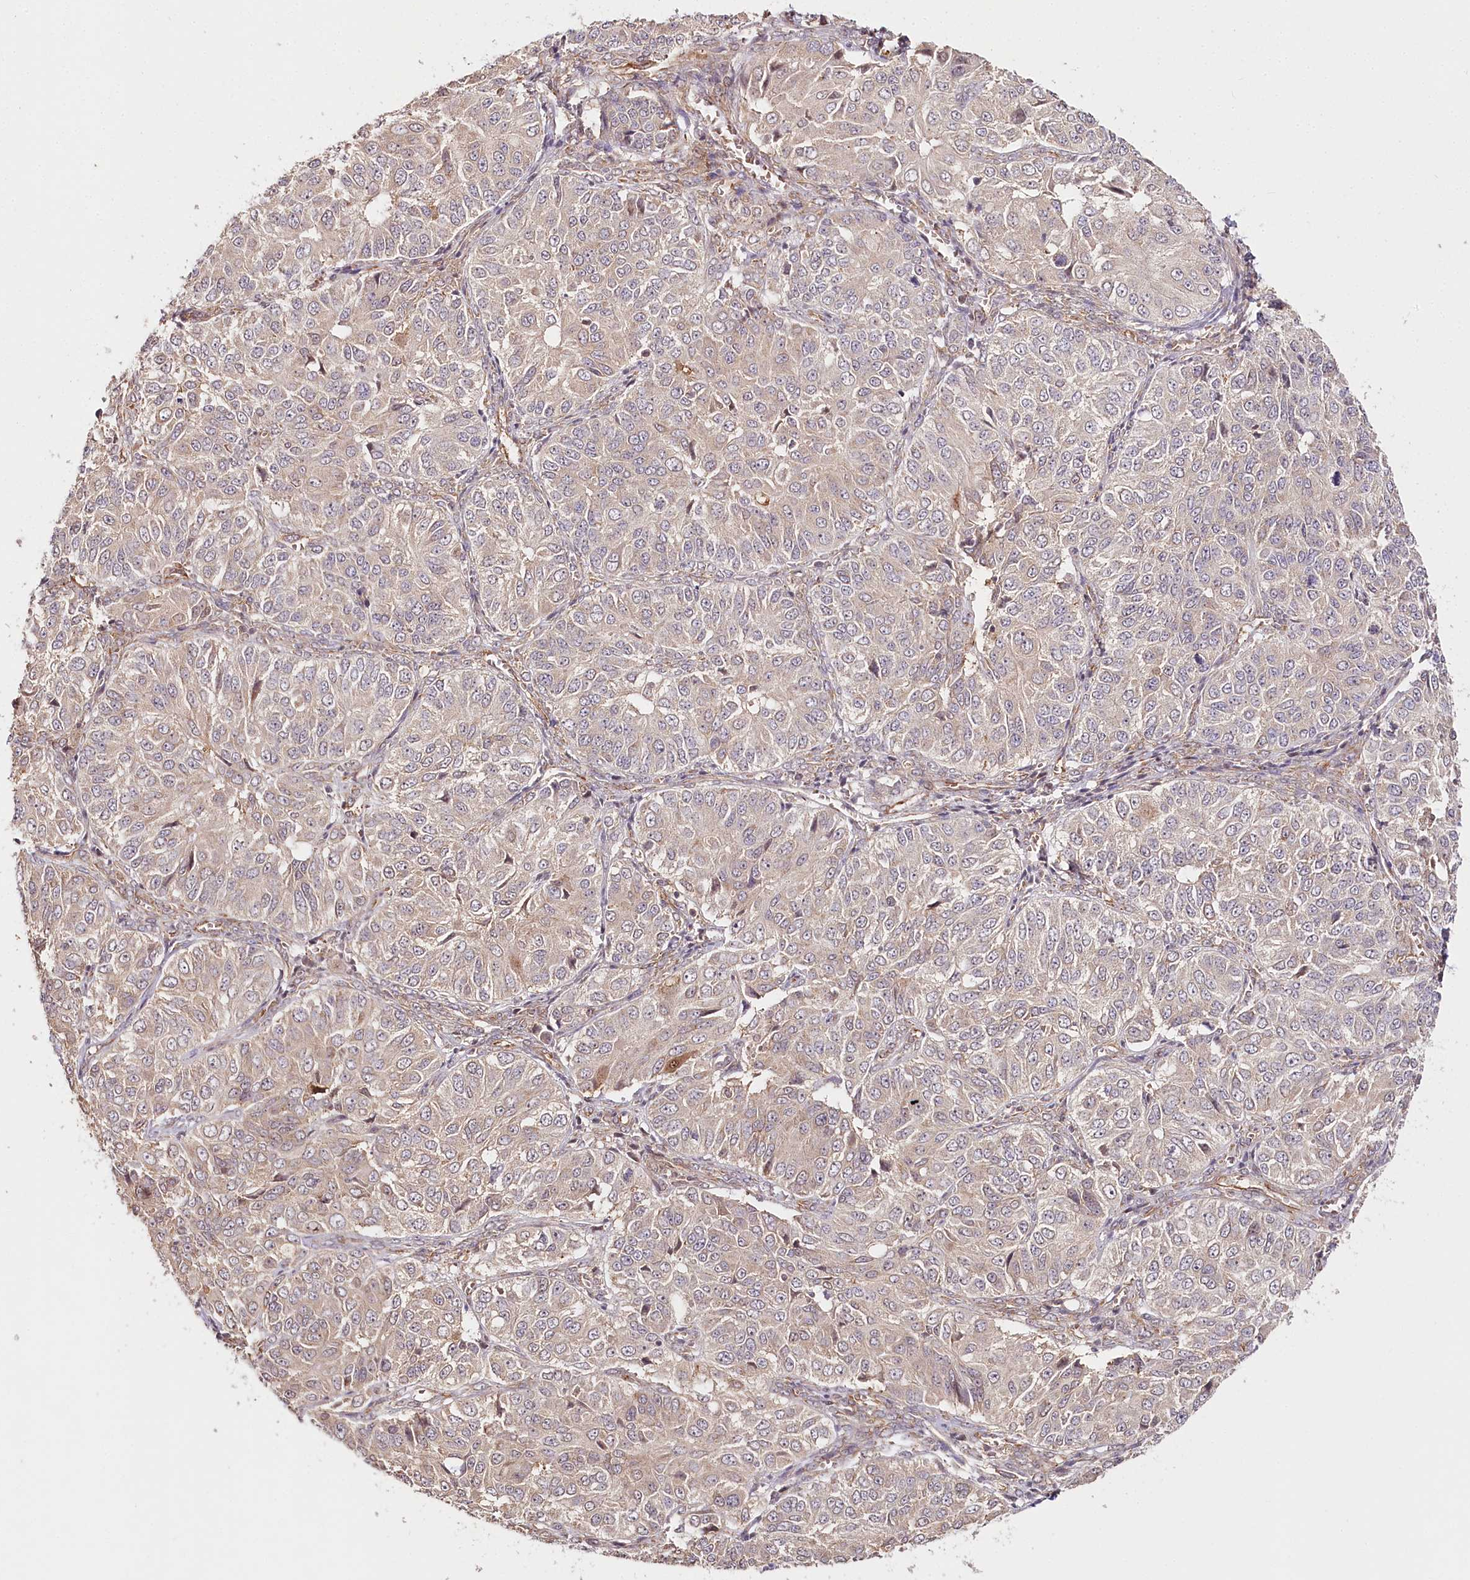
{"staining": {"intensity": "weak", "quantity": "25%-75%", "location": "cytoplasmic/membranous"}, "tissue": "ovarian cancer", "cell_type": "Tumor cells", "image_type": "cancer", "snomed": [{"axis": "morphology", "description": "Carcinoma, endometroid"}, {"axis": "topography", "description": "Ovary"}], "caption": "Immunohistochemistry (IHC) micrograph of neoplastic tissue: ovarian endometroid carcinoma stained using IHC displays low levels of weak protein expression localized specifically in the cytoplasmic/membranous of tumor cells, appearing as a cytoplasmic/membranous brown color.", "gene": "OTUD4", "patient": {"sex": "female", "age": 51}}